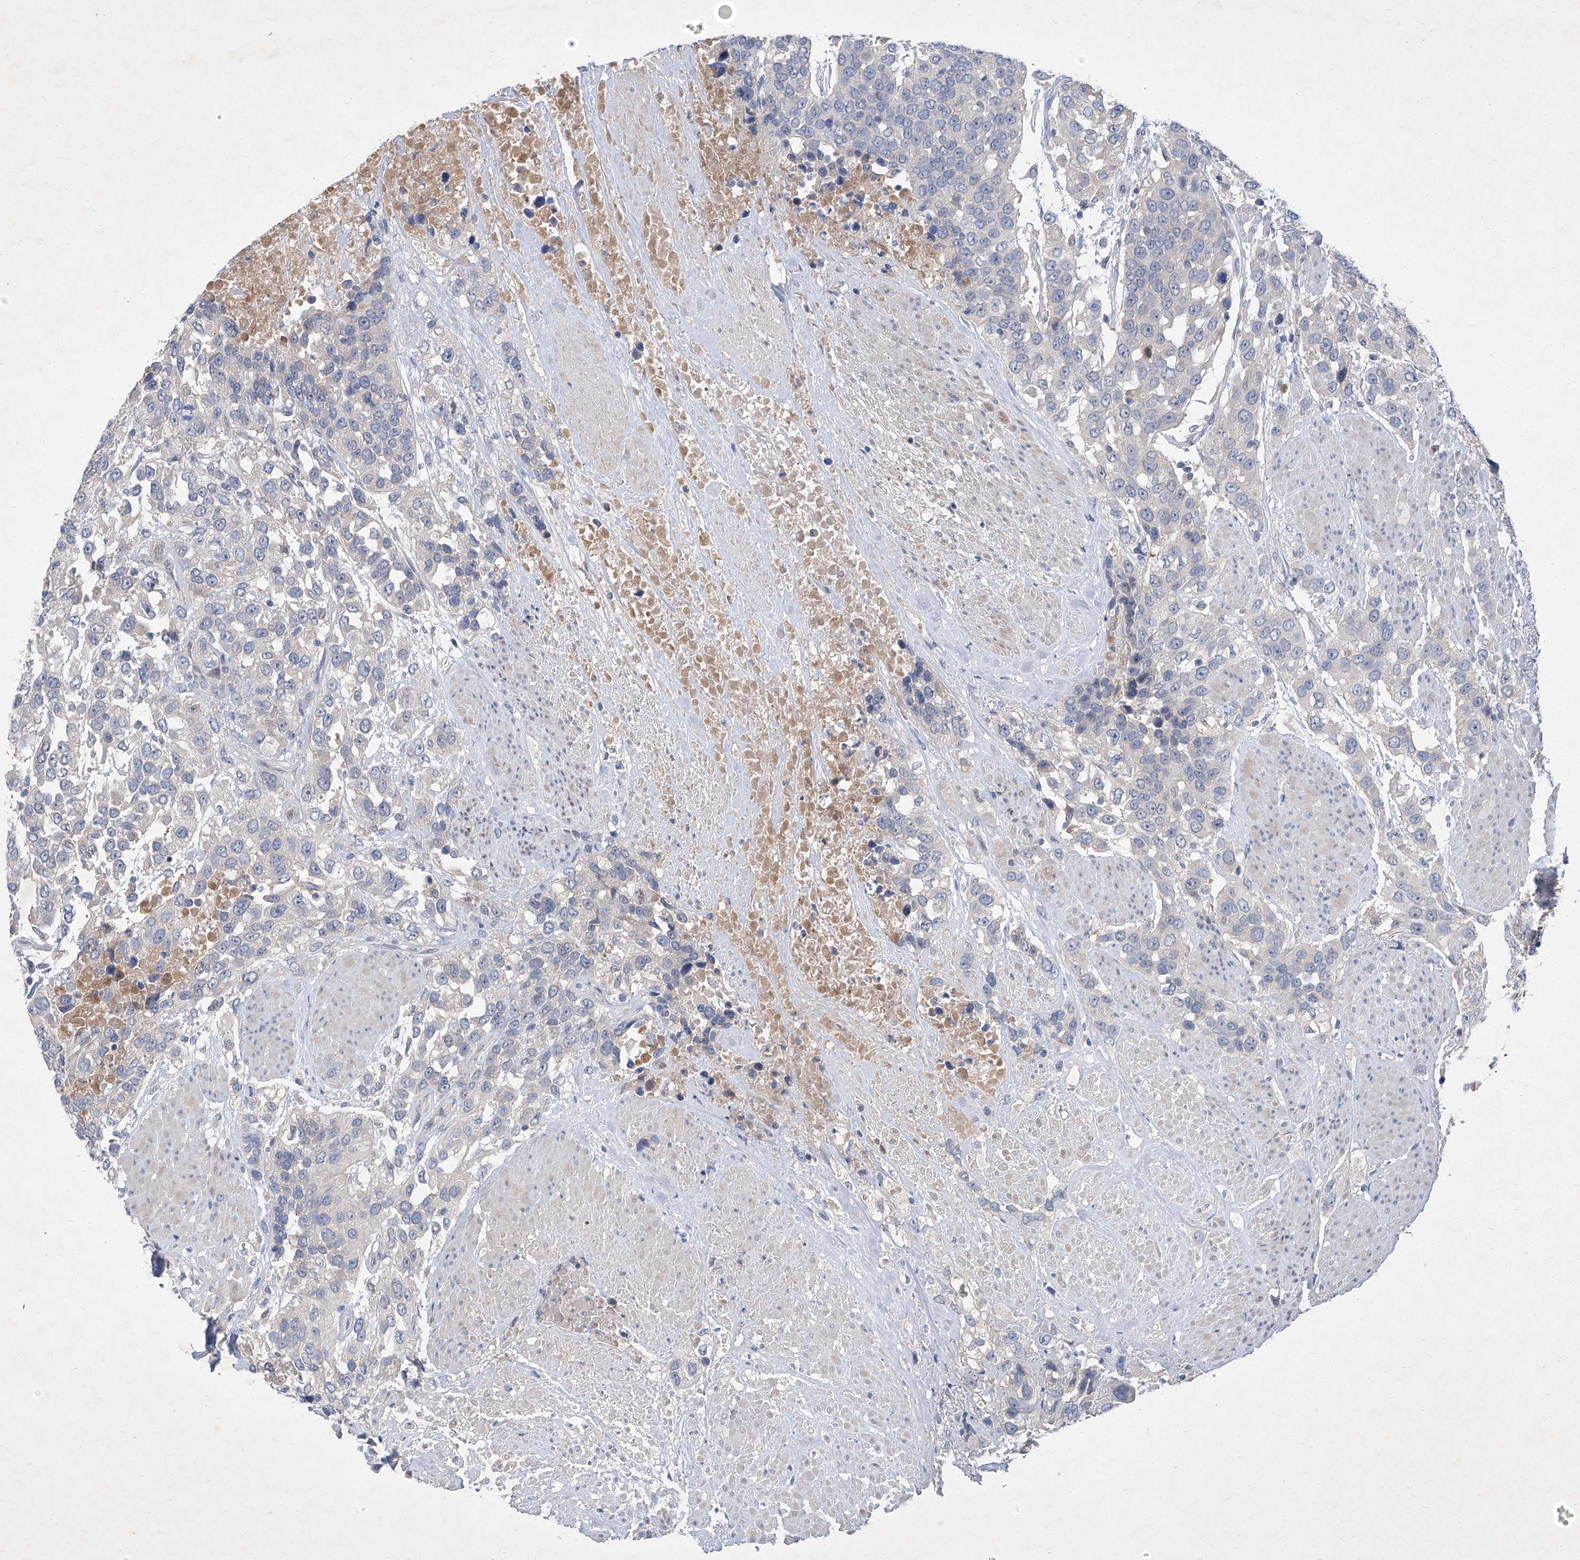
{"staining": {"intensity": "weak", "quantity": "<25%", "location": "cytoplasmic/membranous"}, "tissue": "urothelial cancer", "cell_type": "Tumor cells", "image_type": "cancer", "snomed": [{"axis": "morphology", "description": "Urothelial carcinoma, High grade"}, {"axis": "topography", "description": "Urinary bladder"}], "caption": "High magnification brightfield microscopy of urothelial cancer stained with DAB (3,3'-diaminobenzidine) (brown) and counterstained with hematoxylin (blue): tumor cells show no significant expression.", "gene": "SBK2", "patient": {"sex": "female", "age": 80}}